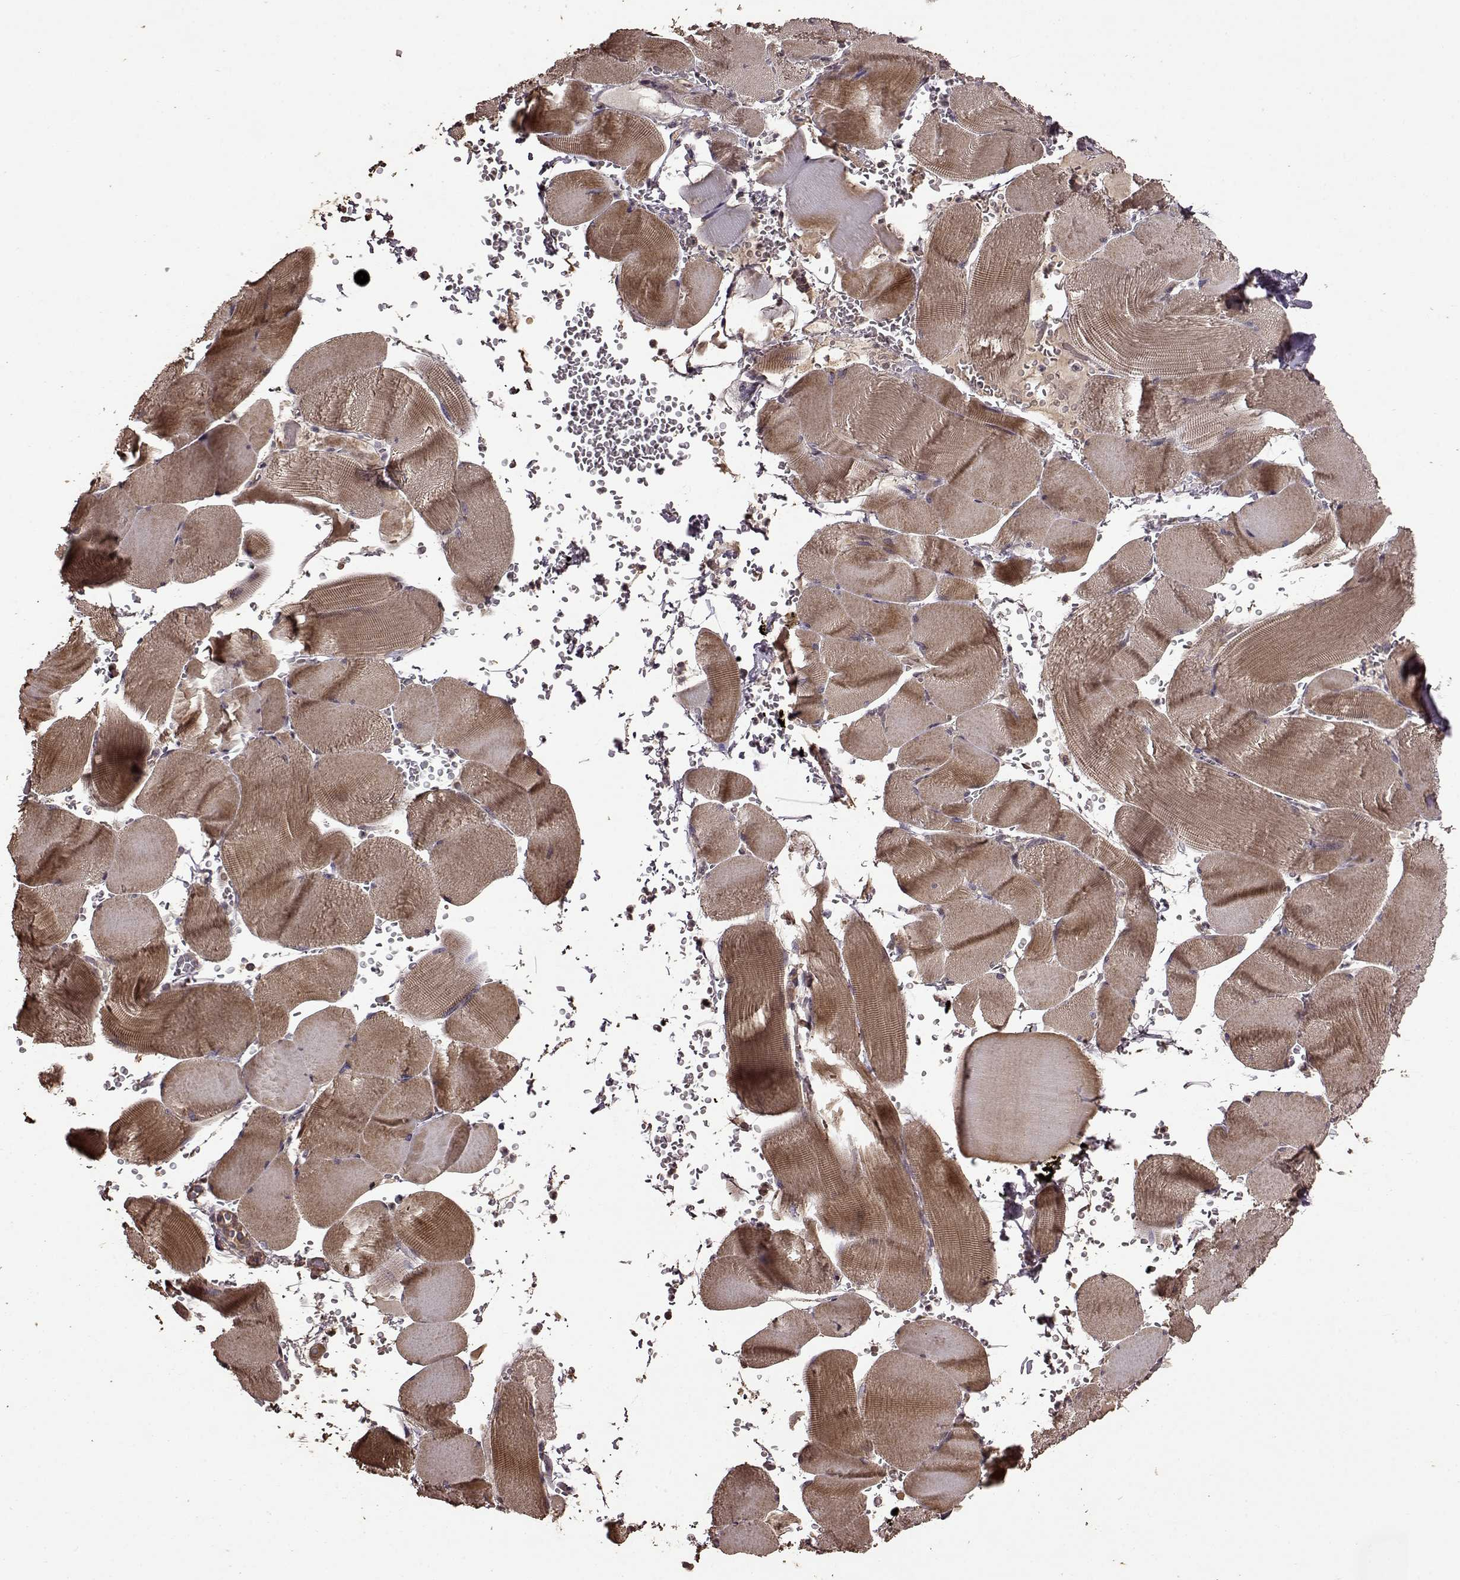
{"staining": {"intensity": "moderate", "quantity": ">75%", "location": "cytoplasmic/membranous"}, "tissue": "skeletal muscle", "cell_type": "Myocytes", "image_type": "normal", "snomed": [{"axis": "morphology", "description": "Normal tissue, NOS"}, {"axis": "topography", "description": "Skeletal muscle"}], "caption": "About >75% of myocytes in unremarkable human skeletal muscle show moderate cytoplasmic/membranous protein expression as visualized by brown immunohistochemical staining.", "gene": "FBXW11", "patient": {"sex": "male", "age": 56}}